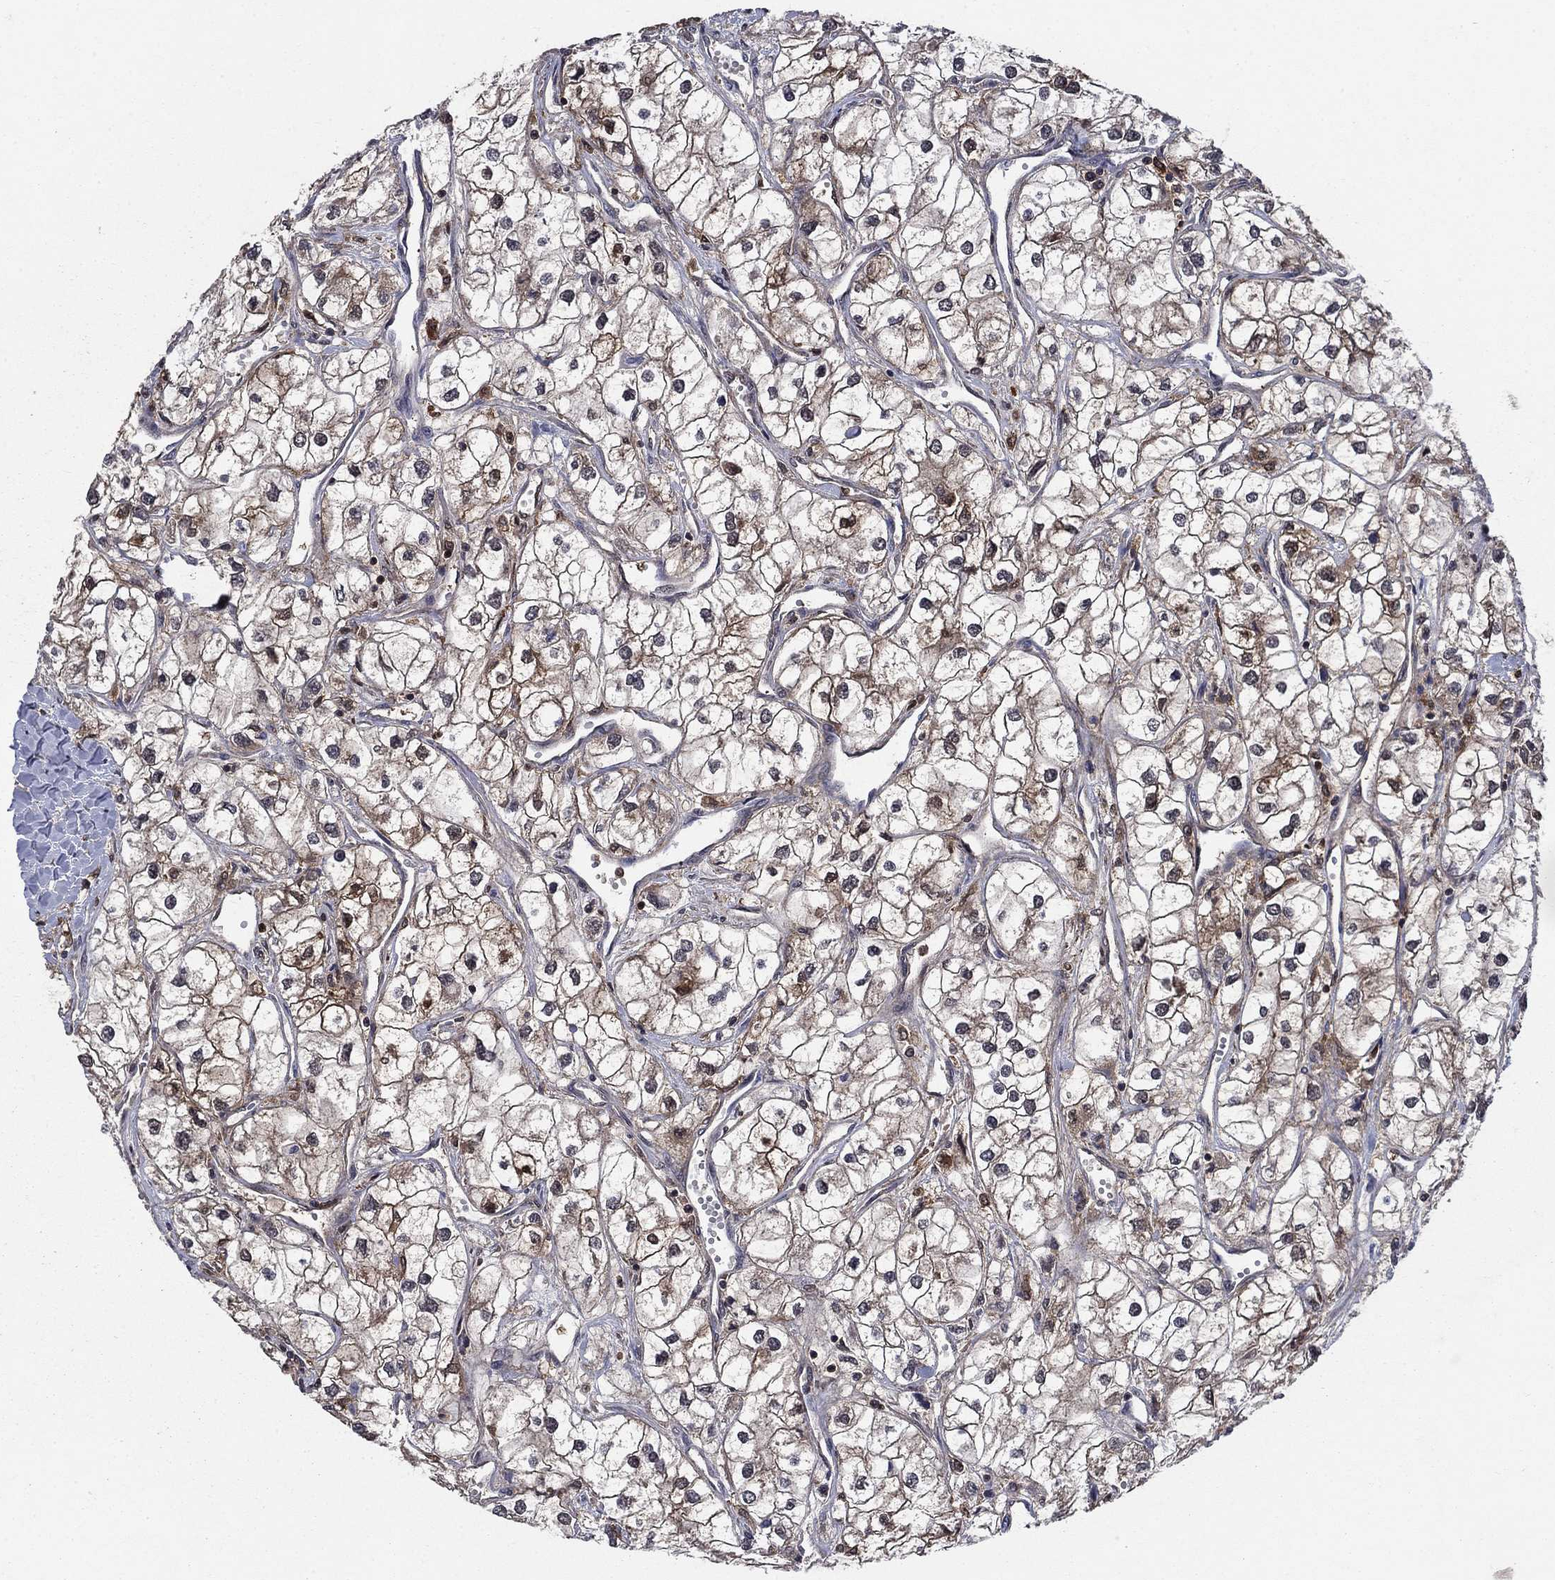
{"staining": {"intensity": "moderate", "quantity": "25%-75%", "location": "cytoplasmic/membranous"}, "tissue": "renal cancer", "cell_type": "Tumor cells", "image_type": "cancer", "snomed": [{"axis": "morphology", "description": "Adenocarcinoma, NOS"}, {"axis": "topography", "description": "Kidney"}], "caption": "This image shows IHC staining of adenocarcinoma (renal), with medium moderate cytoplasmic/membranous staining in approximately 25%-75% of tumor cells.", "gene": "CACYBP", "patient": {"sex": "male", "age": 59}}